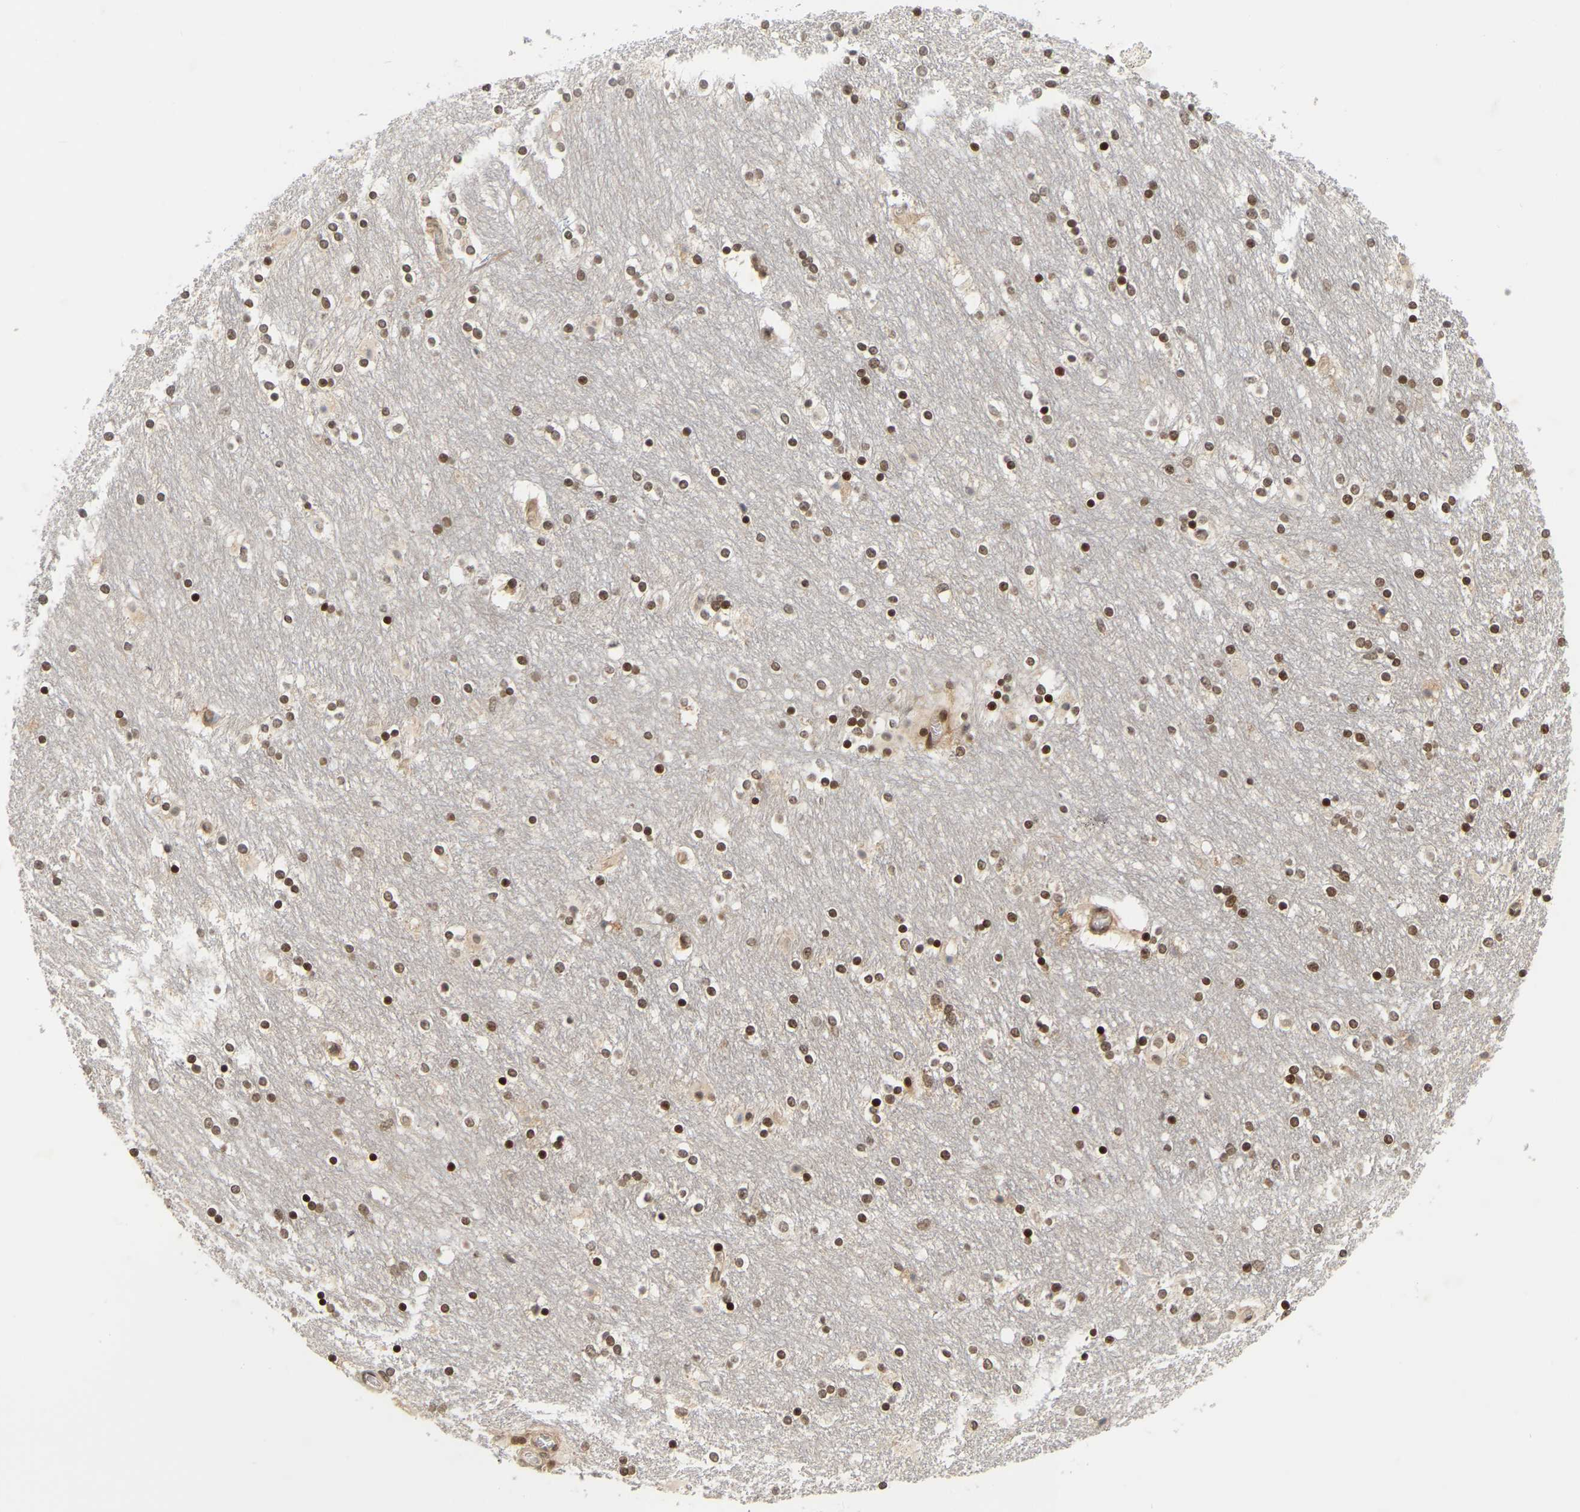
{"staining": {"intensity": "strong", "quantity": ">75%", "location": "cytoplasmic/membranous,nuclear"}, "tissue": "caudate", "cell_type": "Glial cells", "image_type": "normal", "snomed": [{"axis": "morphology", "description": "Normal tissue, NOS"}, {"axis": "topography", "description": "Lateral ventricle wall"}], "caption": "Caudate stained with DAB immunohistochemistry (IHC) displays high levels of strong cytoplasmic/membranous,nuclear positivity in approximately >75% of glial cells. (brown staining indicates protein expression, while blue staining denotes nuclei).", "gene": "NFE2L2", "patient": {"sex": "female", "age": 54}}